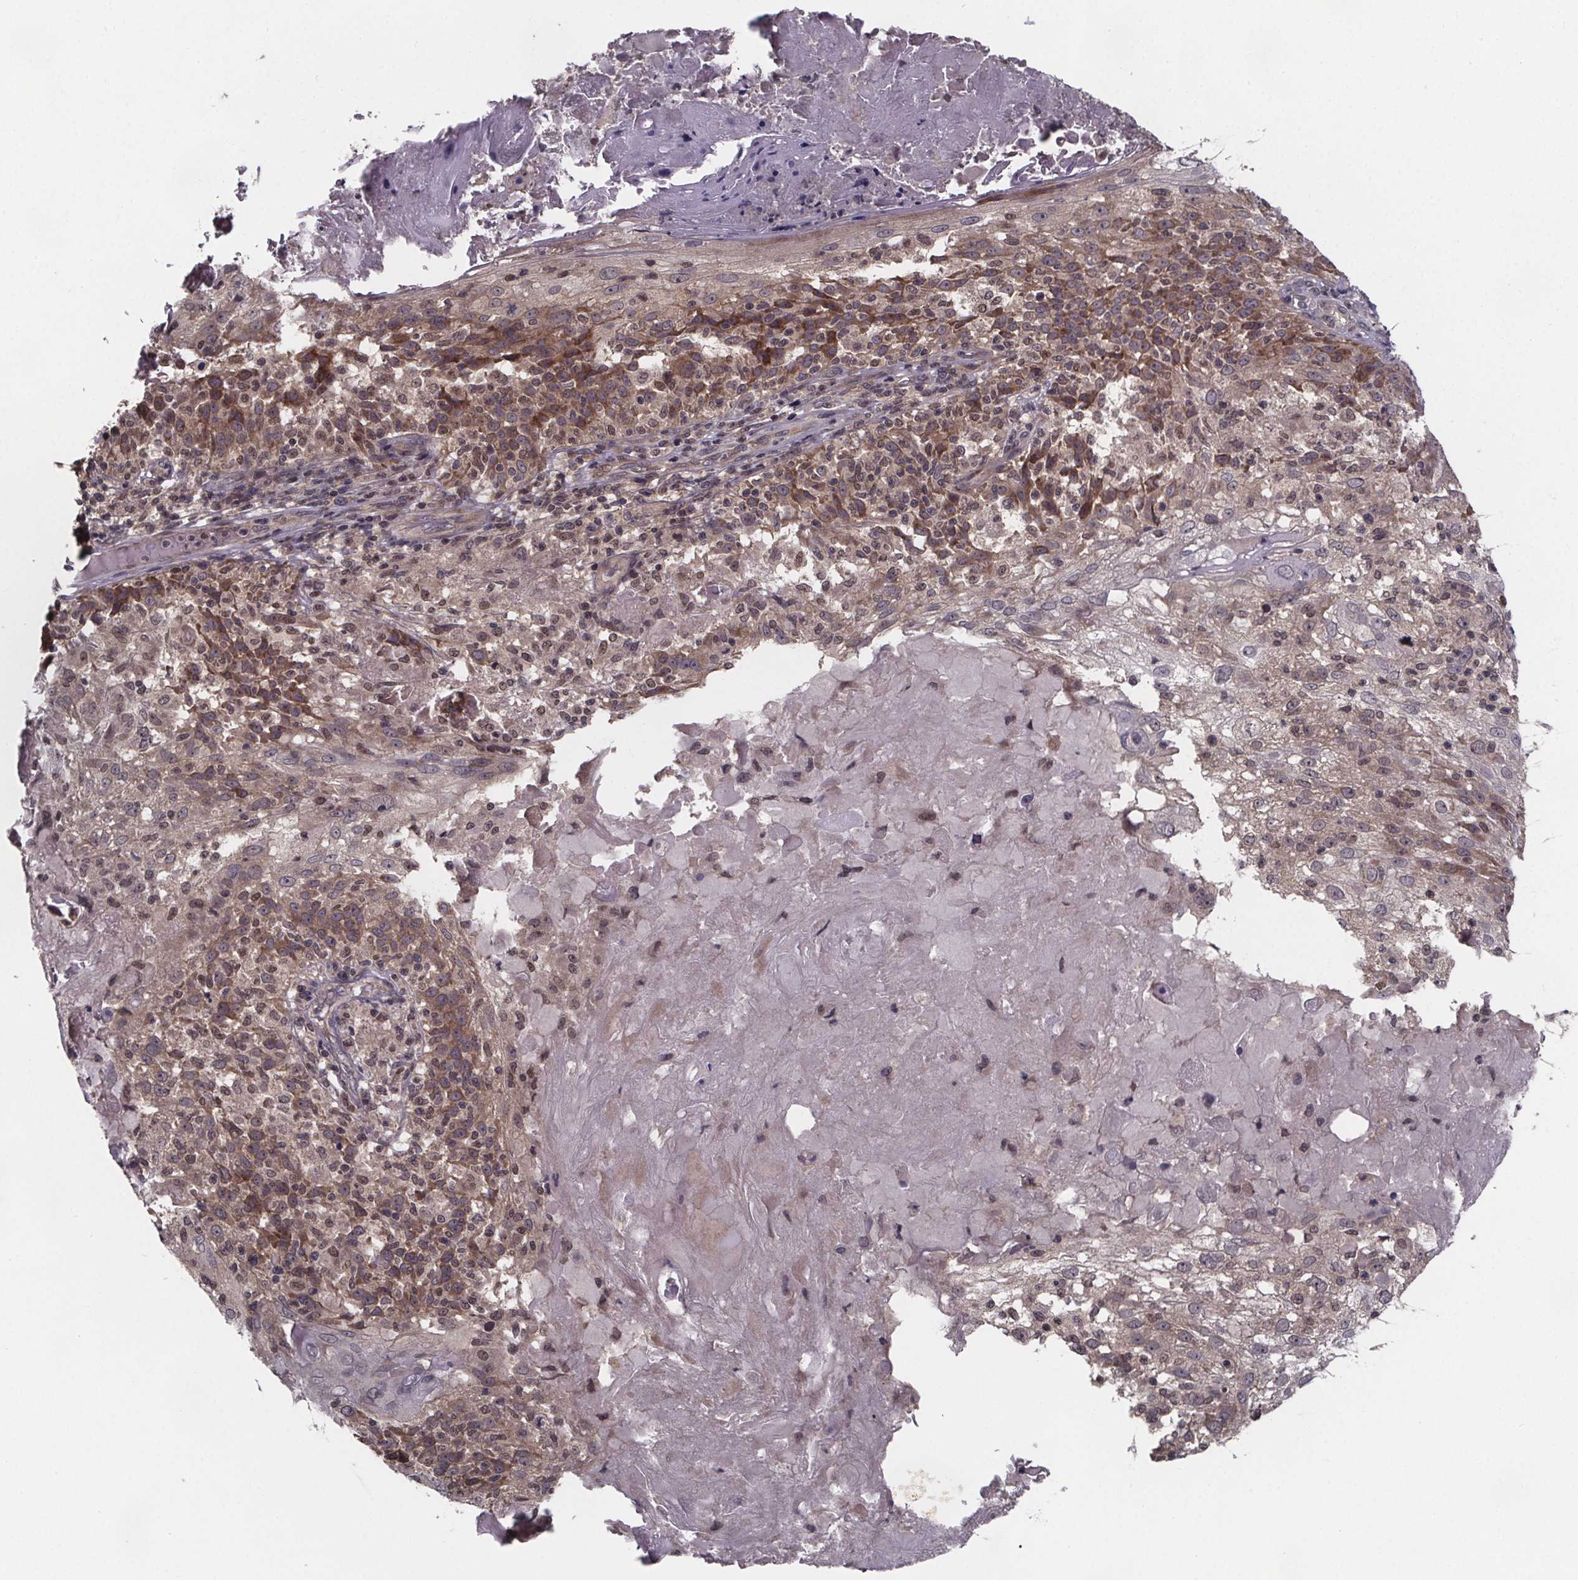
{"staining": {"intensity": "moderate", "quantity": "25%-75%", "location": "cytoplasmic/membranous,nuclear"}, "tissue": "skin cancer", "cell_type": "Tumor cells", "image_type": "cancer", "snomed": [{"axis": "morphology", "description": "Normal tissue, NOS"}, {"axis": "morphology", "description": "Squamous cell carcinoma, NOS"}, {"axis": "topography", "description": "Skin"}], "caption": "A brown stain labels moderate cytoplasmic/membranous and nuclear positivity of a protein in human skin squamous cell carcinoma tumor cells. (brown staining indicates protein expression, while blue staining denotes nuclei).", "gene": "FN3KRP", "patient": {"sex": "female", "age": 83}}